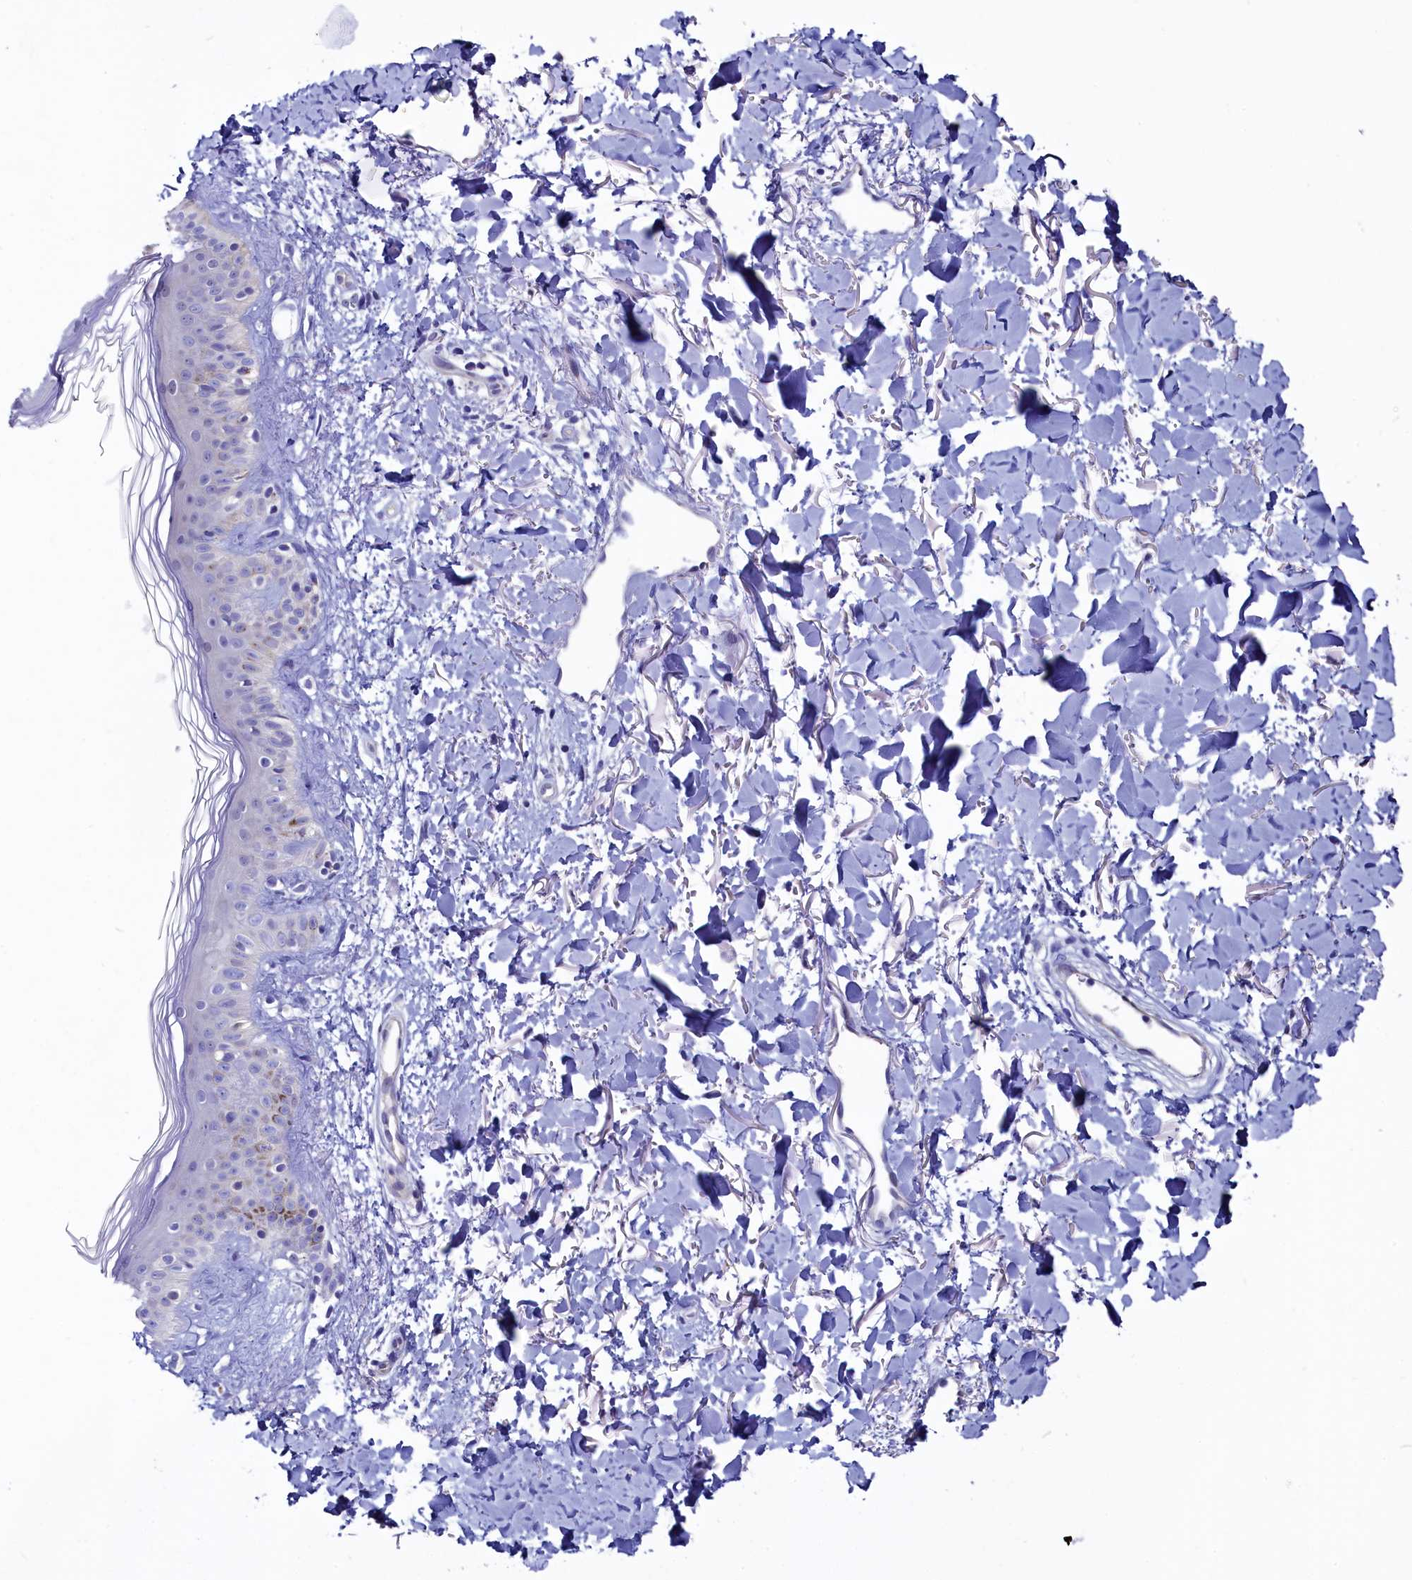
{"staining": {"intensity": "negative", "quantity": "none", "location": "none"}, "tissue": "skin", "cell_type": "Fibroblasts", "image_type": "normal", "snomed": [{"axis": "morphology", "description": "Normal tissue, NOS"}, {"axis": "topography", "description": "Skin"}], "caption": "High magnification brightfield microscopy of normal skin stained with DAB (3,3'-diaminobenzidine) (brown) and counterstained with hematoxylin (blue): fibroblasts show no significant positivity.", "gene": "CIAPIN1", "patient": {"sex": "female", "age": 58}}